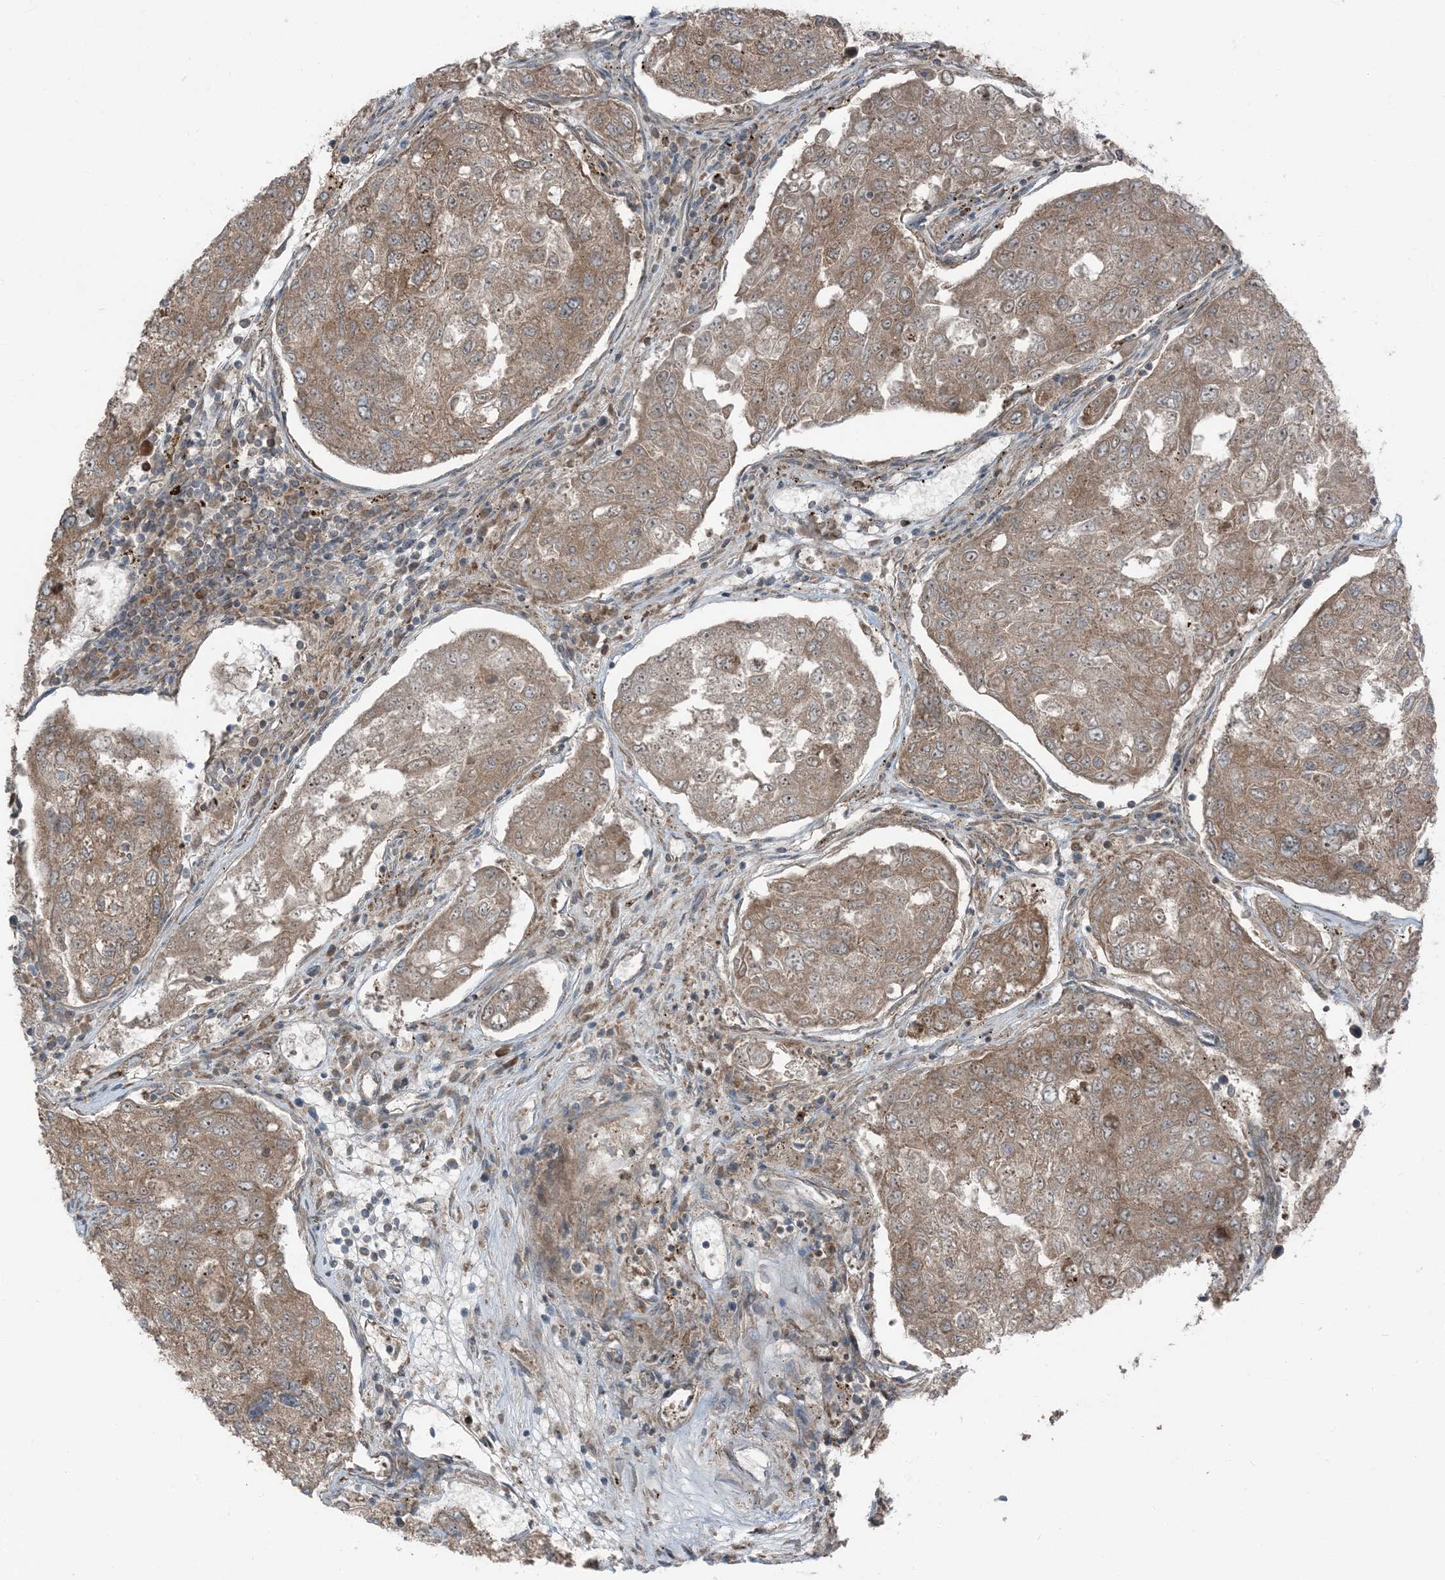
{"staining": {"intensity": "moderate", "quantity": ">75%", "location": "cytoplasmic/membranous"}, "tissue": "urothelial cancer", "cell_type": "Tumor cells", "image_type": "cancer", "snomed": [{"axis": "morphology", "description": "Urothelial carcinoma, High grade"}, {"axis": "topography", "description": "Lymph node"}, {"axis": "topography", "description": "Urinary bladder"}], "caption": "Immunohistochemistry histopathology image of neoplastic tissue: human urothelial cancer stained using immunohistochemistry (IHC) exhibits medium levels of moderate protein expression localized specifically in the cytoplasmic/membranous of tumor cells, appearing as a cytoplasmic/membranous brown color.", "gene": "RAB3GAP1", "patient": {"sex": "male", "age": 51}}